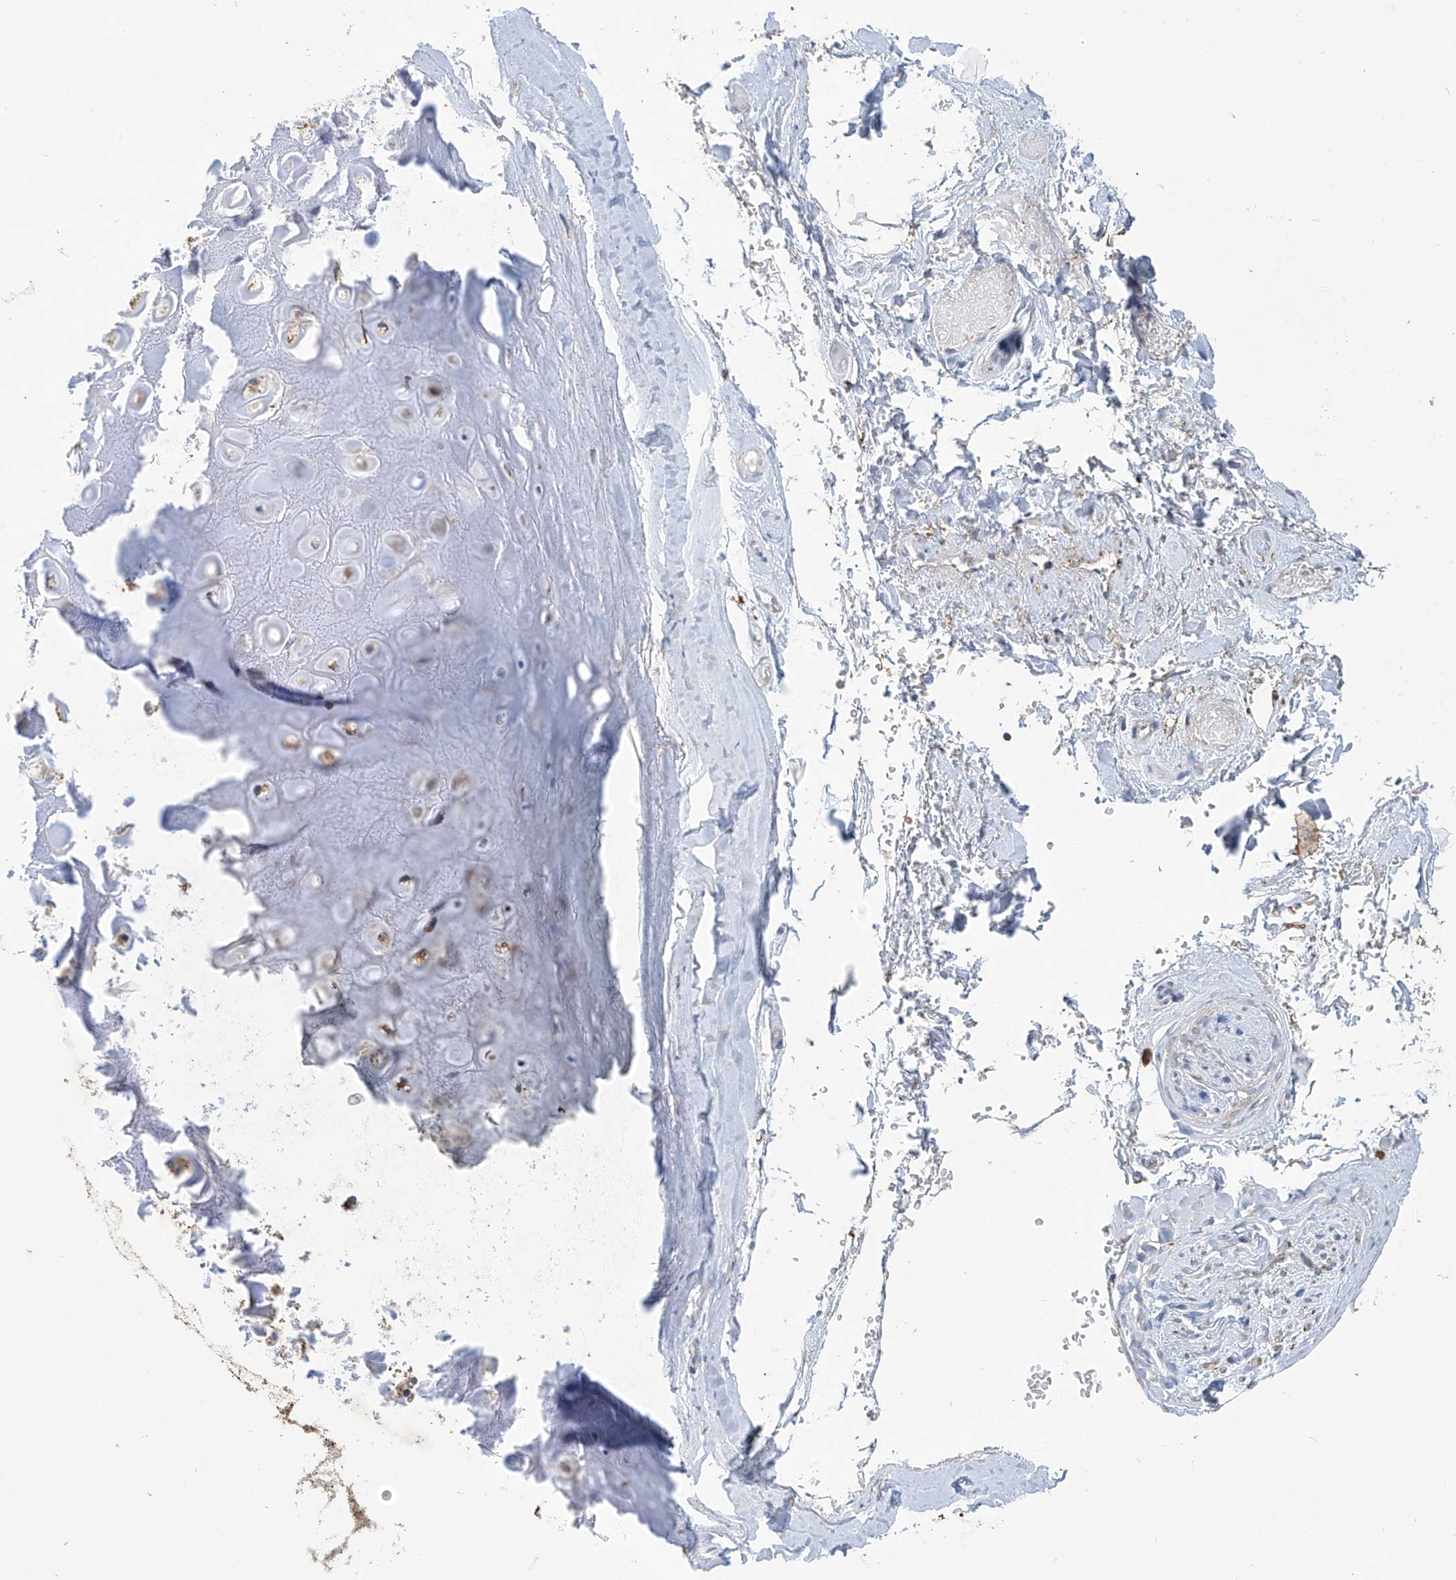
{"staining": {"intensity": "negative", "quantity": "none", "location": "none"}, "tissue": "adipose tissue", "cell_type": "Adipocytes", "image_type": "normal", "snomed": [{"axis": "morphology", "description": "Normal tissue, NOS"}, {"axis": "morphology", "description": "Basal cell carcinoma"}, {"axis": "topography", "description": "Skin"}], "caption": "Immunohistochemical staining of benign human adipose tissue displays no significant positivity in adipocytes. The staining is performed using DAB brown chromogen with nuclei counter-stained in using hematoxylin.", "gene": "OGT", "patient": {"sex": "female", "age": 89}}